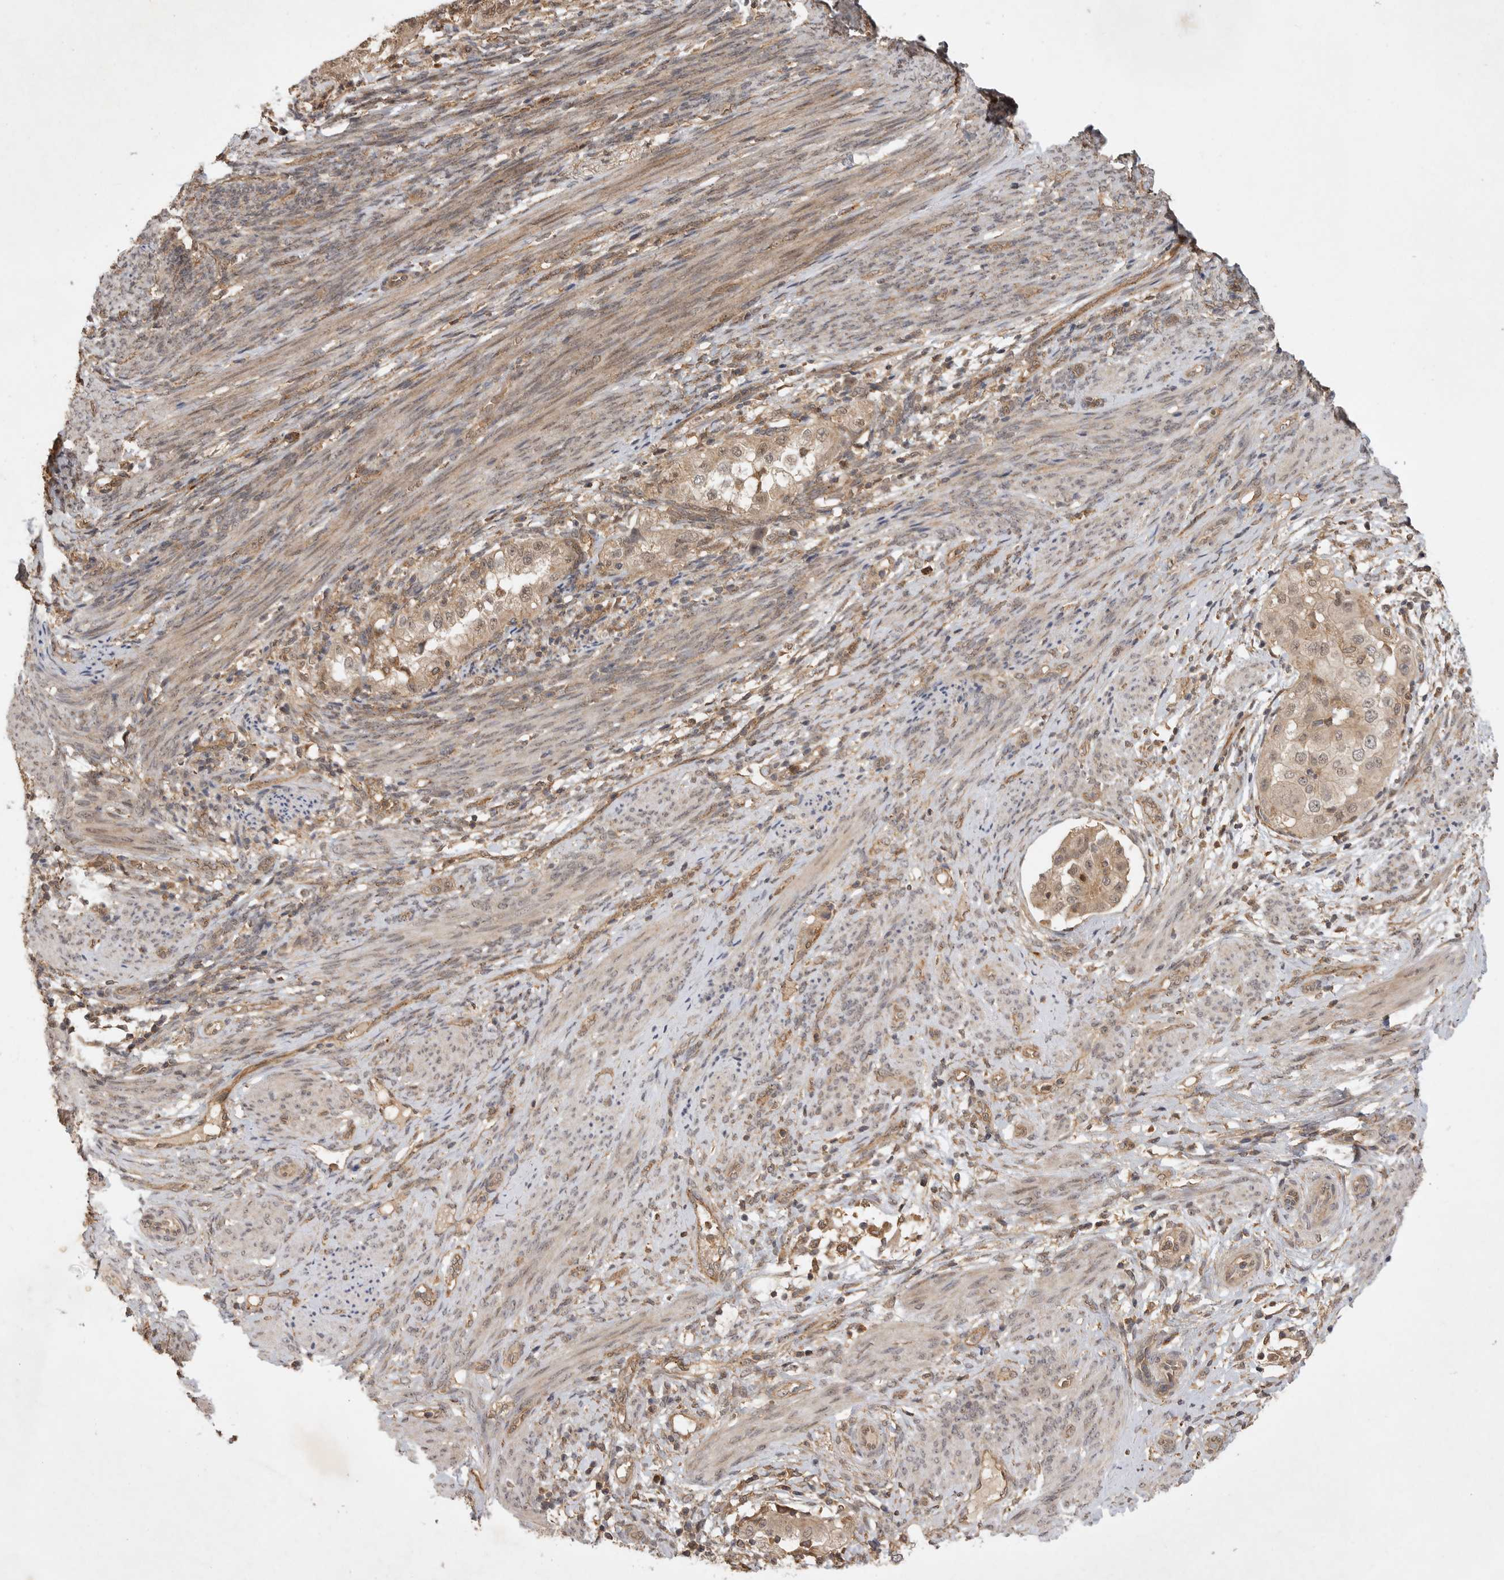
{"staining": {"intensity": "moderate", "quantity": ">75%", "location": "cytoplasmic/membranous,nuclear"}, "tissue": "endometrial cancer", "cell_type": "Tumor cells", "image_type": "cancer", "snomed": [{"axis": "morphology", "description": "Adenocarcinoma, NOS"}, {"axis": "topography", "description": "Endometrium"}], "caption": "High-power microscopy captured an immunohistochemistry (IHC) image of endometrial cancer, revealing moderate cytoplasmic/membranous and nuclear staining in approximately >75% of tumor cells. (Brightfield microscopy of DAB IHC at high magnification).", "gene": "ZNF232", "patient": {"sex": "female", "age": 85}}